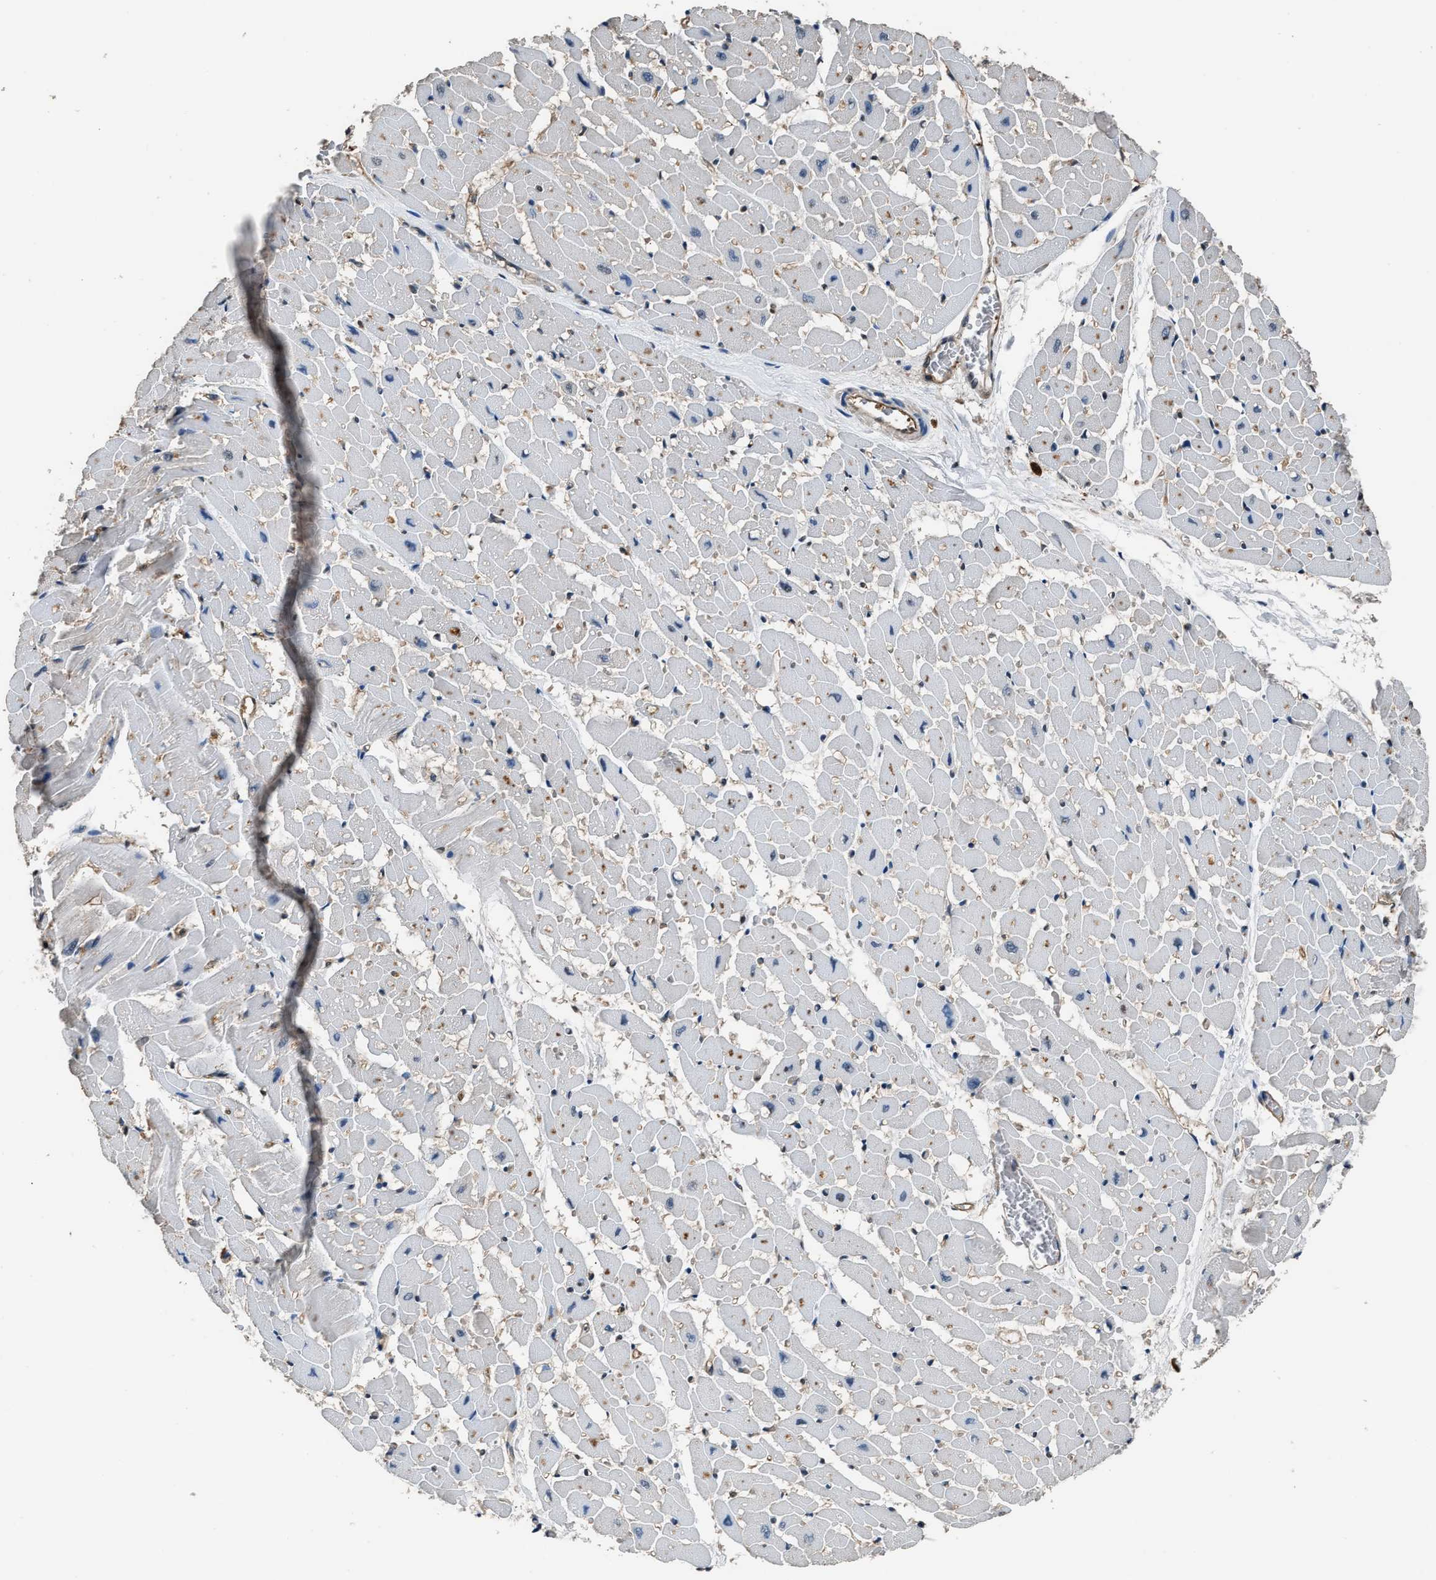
{"staining": {"intensity": "moderate", "quantity": "25%-75%", "location": "cytoplasmic/membranous"}, "tissue": "heart muscle", "cell_type": "Cardiomyocytes", "image_type": "normal", "snomed": [{"axis": "morphology", "description": "Normal tissue, NOS"}, {"axis": "topography", "description": "Heart"}], "caption": "IHC staining of benign heart muscle, which exhibits medium levels of moderate cytoplasmic/membranous expression in approximately 25%-75% of cardiomyocytes indicating moderate cytoplasmic/membranous protein positivity. The staining was performed using DAB (brown) for protein detection and nuclei were counterstained in hematoxylin (blue).", "gene": "DFFA", "patient": {"sex": "male", "age": 45}}